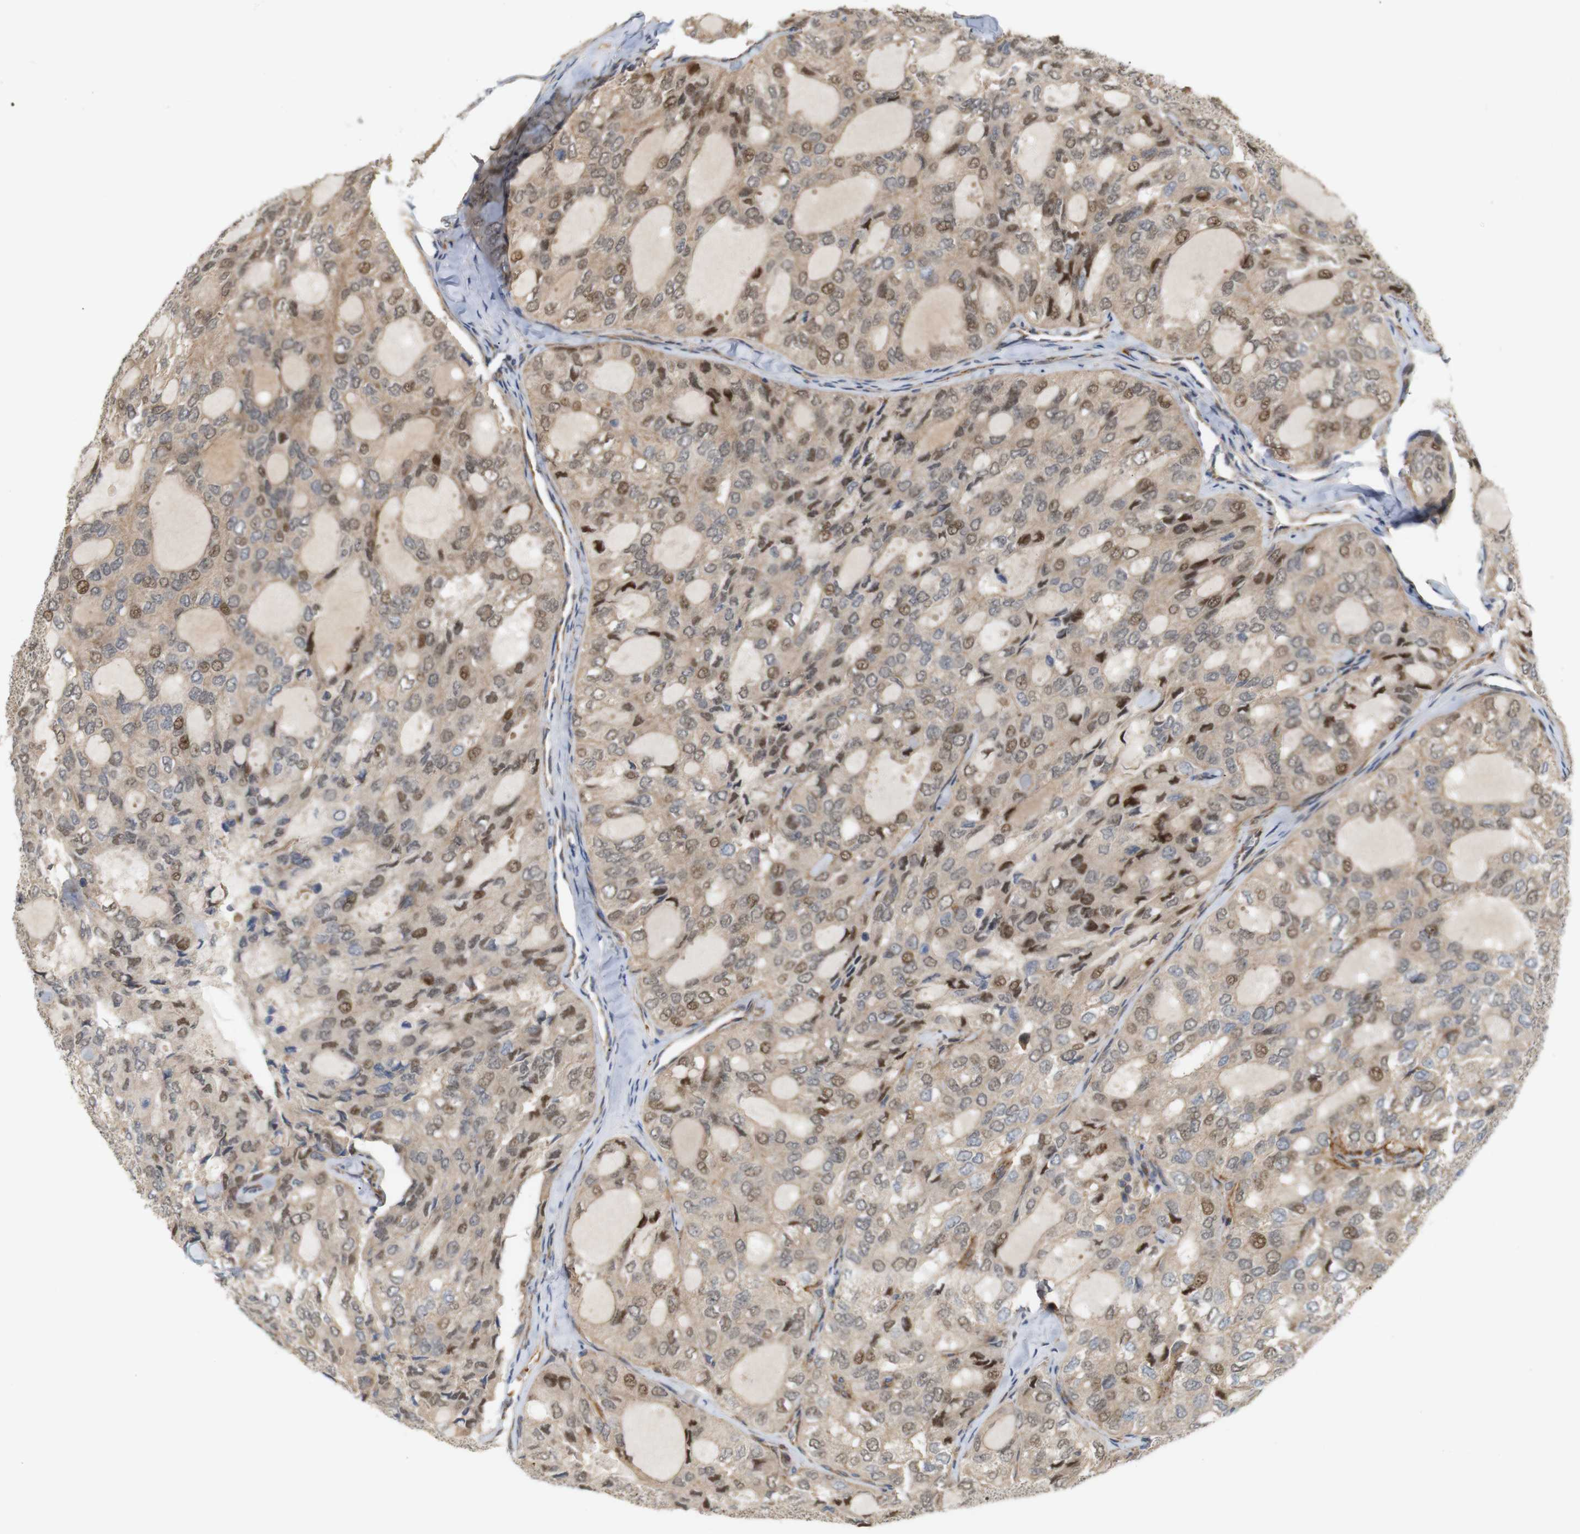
{"staining": {"intensity": "moderate", "quantity": ">75%", "location": "cytoplasmic/membranous,nuclear"}, "tissue": "thyroid cancer", "cell_type": "Tumor cells", "image_type": "cancer", "snomed": [{"axis": "morphology", "description": "Follicular adenoma carcinoma, NOS"}, {"axis": "topography", "description": "Thyroid gland"}], "caption": "The photomicrograph shows immunohistochemical staining of thyroid cancer. There is moderate cytoplasmic/membranous and nuclear expression is seen in about >75% of tumor cells.", "gene": "RPTOR", "patient": {"sex": "male", "age": 75}}